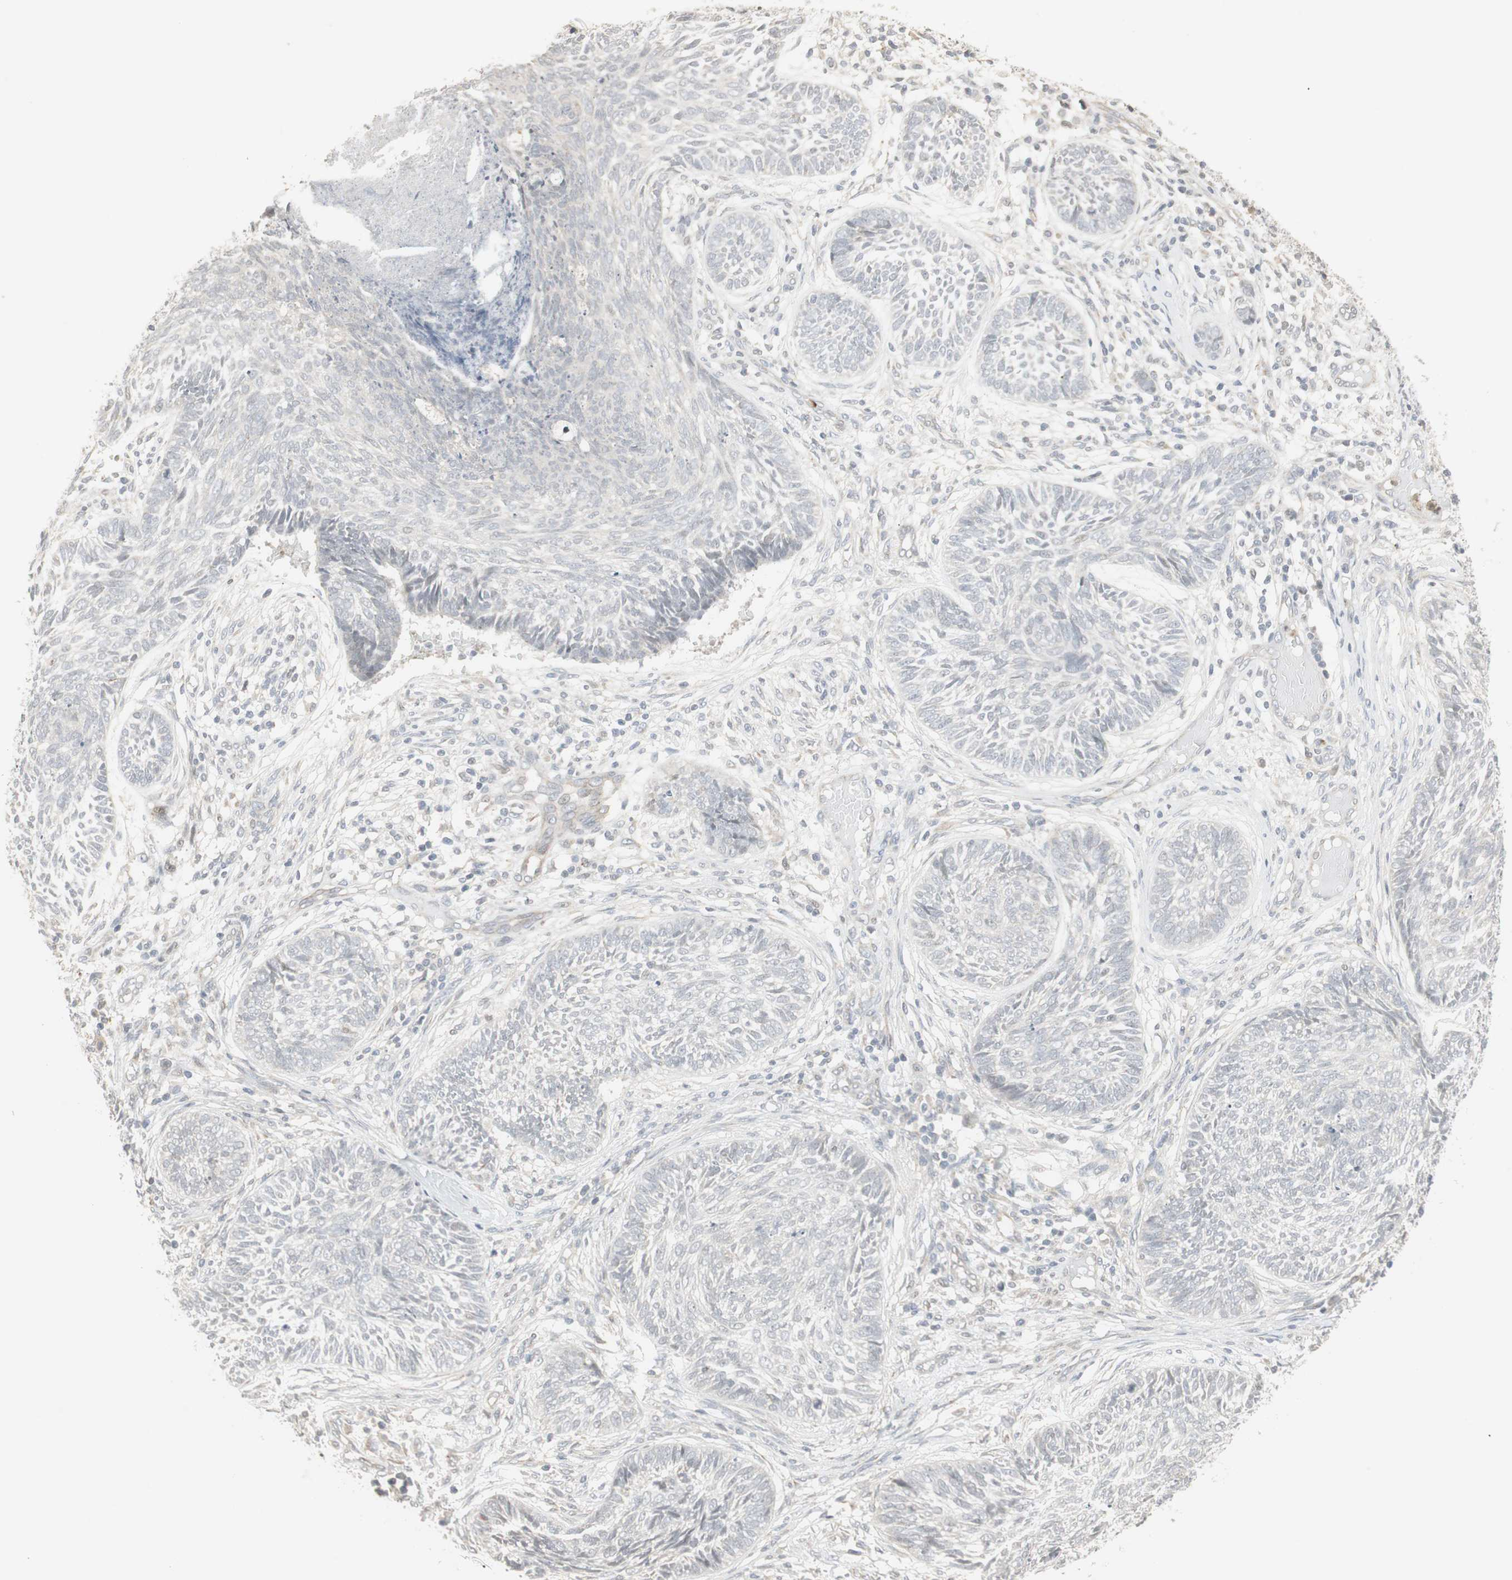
{"staining": {"intensity": "negative", "quantity": "none", "location": "none"}, "tissue": "skin cancer", "cell_type": "Tumor cells", "image_type": "cancer", "snomed": [{"axis": "morphology", "description": "Papilloma, NOS"}, {"axis": "morphology", "description": "Basal cell carcinoma"}, {"axis": "topography", "description": "Skin"}], "caption": "There is no significant positivity in tumor cells of skin cancer.", "gene": "SNX4", "patient": {"sex": "male", "age": 87}}